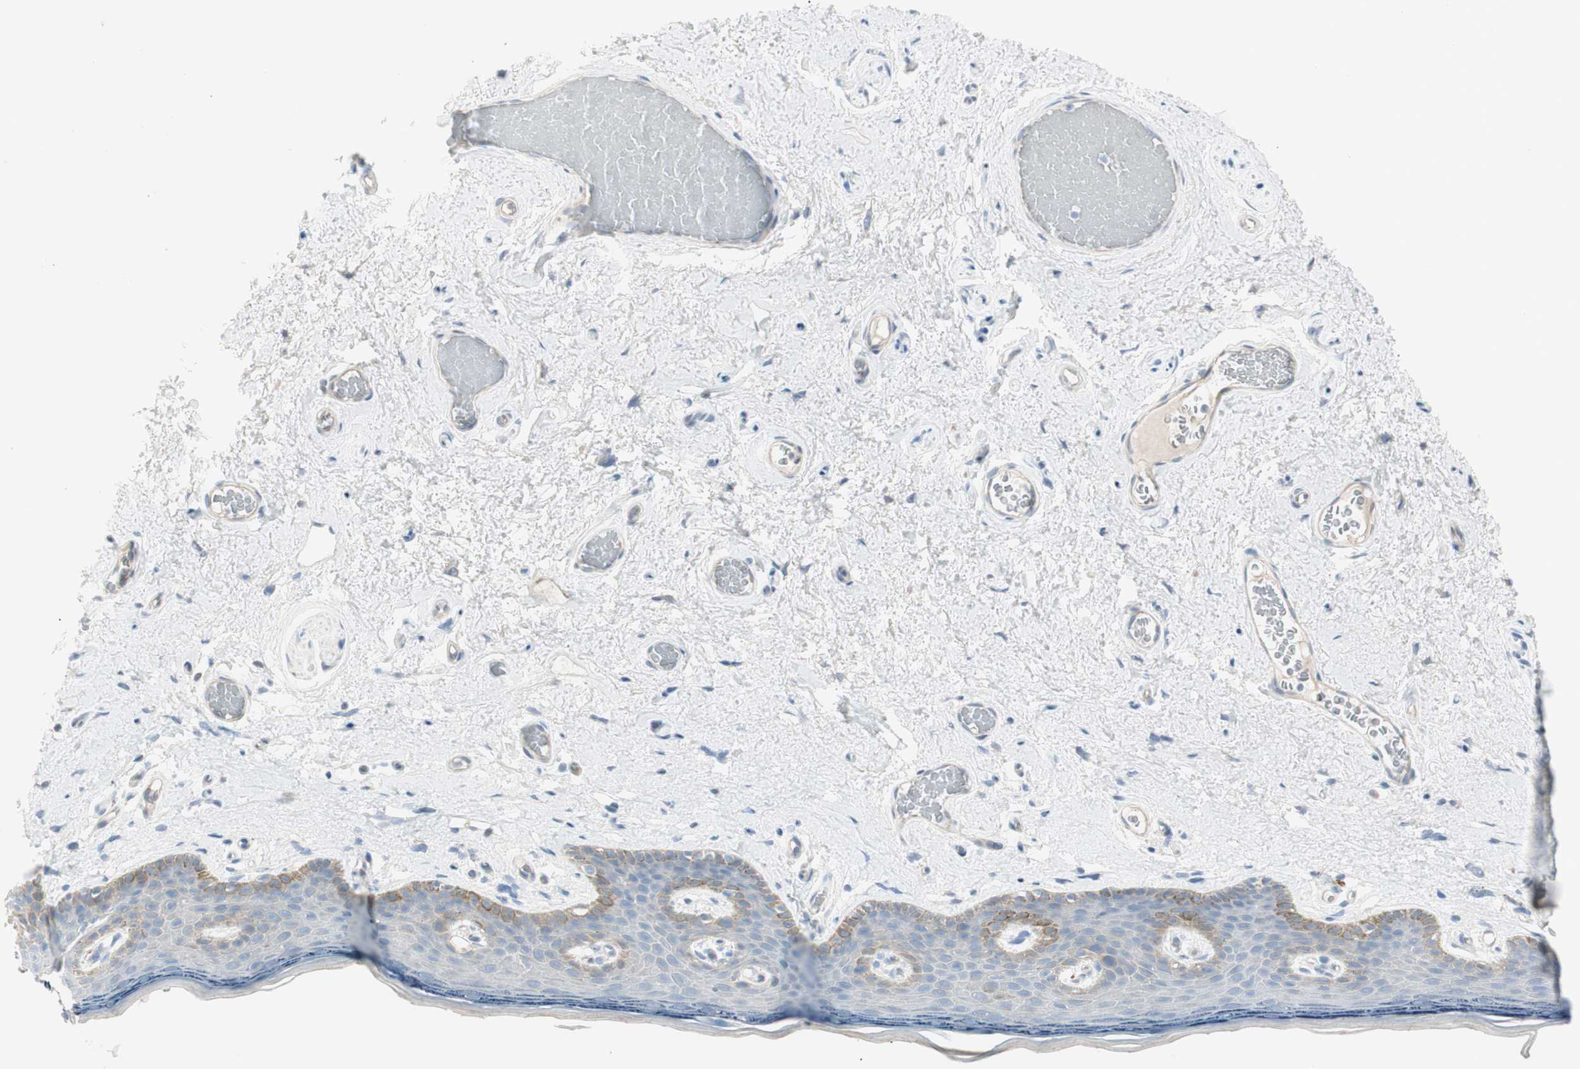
{"staining": {"intensity": "weak", "quantity": "<25%", "location": "cytoplasmic/membranous"}, "tissue": "skin", "cell_type": "Epidermal cells", "image_type": "normal", "snomed": [{"axis": "morphology", "description": "Normal tissue, NOS"}, {"axis": "topography", "description": "Vulva"}], "caption": "DAB (3,3'-diaminobenzidine) immunohistochemical staining of normal skin reveals no significant staining in epidermal cells.", "gene": "CDHR5", "patient": {"sex": "female", "age": 54}}